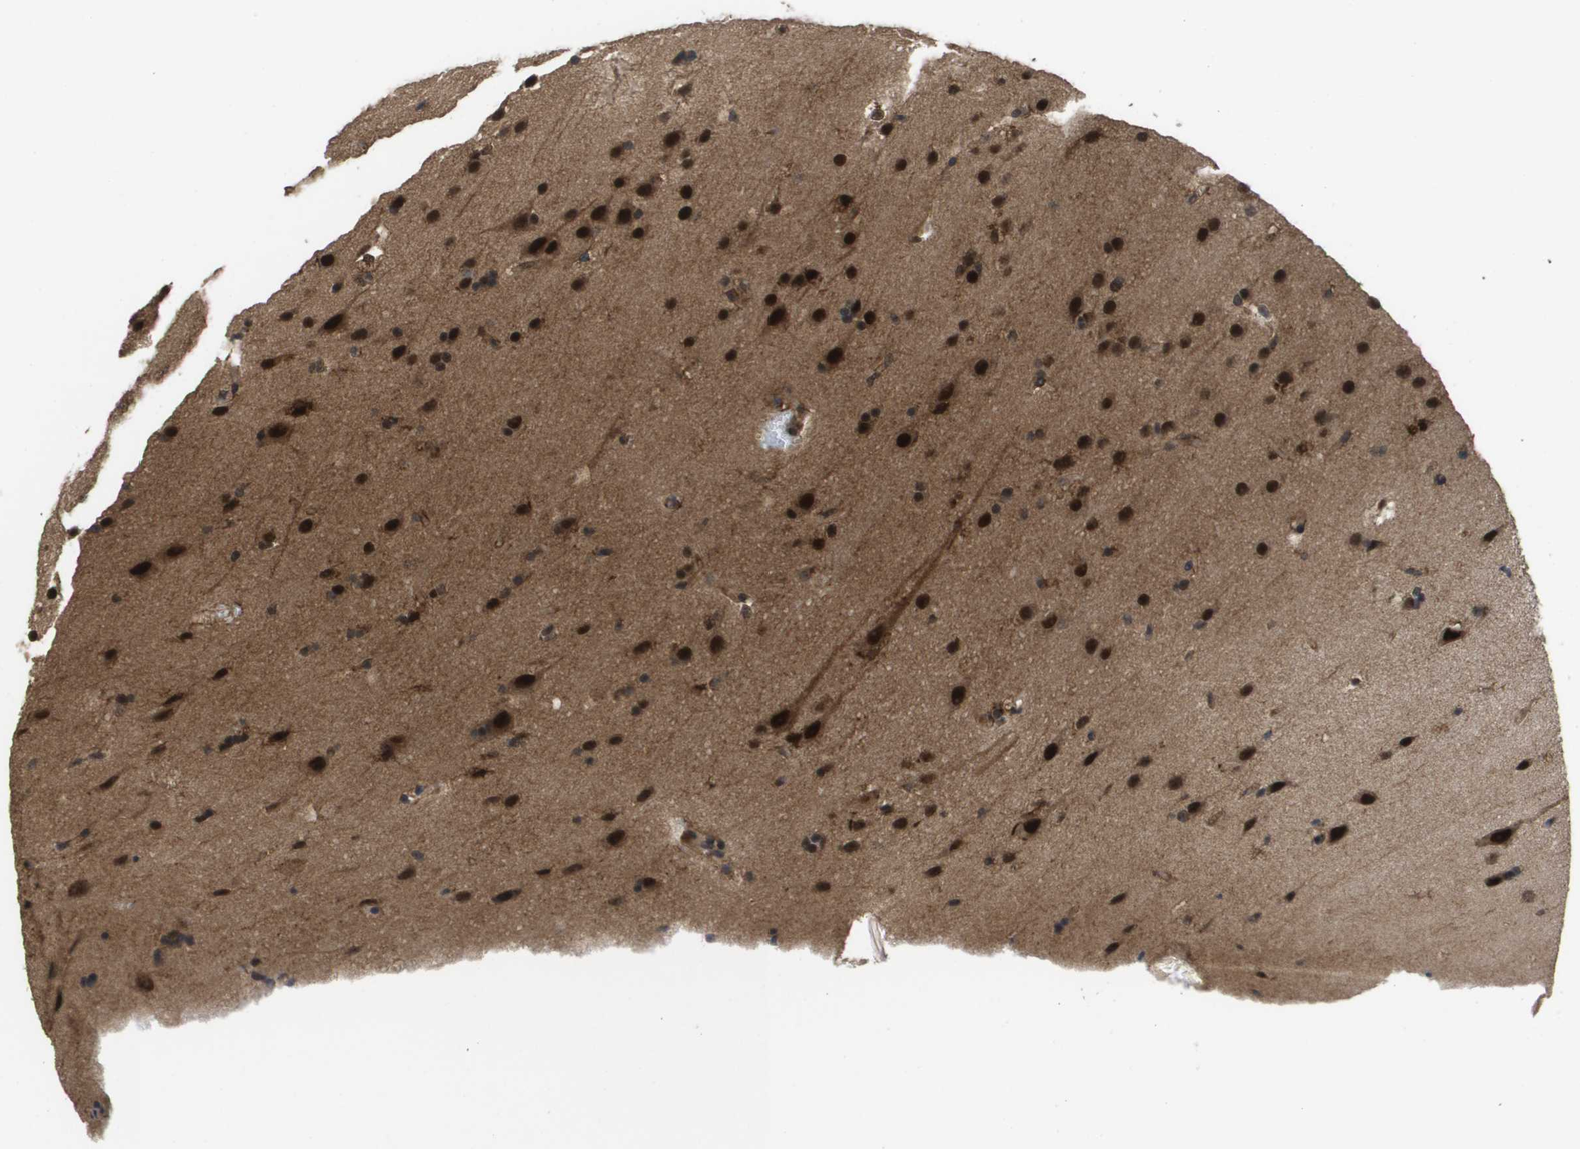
{"staining": {"intensity": "strong", "quantity": ">75%", "location": "nuclear"}, "tissue": "glioma", "cell_type": "Tumor cells", "image_type": "cancer", "snomed": [{"axis": "morphology", "description": "Glioma, malignant, Low grade"}, {"axis": "topography", "description": "Cerebral cortex"}], "caption": "Immunohistochemistry photomicrograph of neoplastic tissue: glioma stained using immunohistochemistry (IHC) demonstrates high levels of strong protein expression localized specifically in the nuclear of tumor cells, appearing as a nuclear brown color.", "gene": "AMBRA1", "patient": {"sex": "female", "age": 47}}